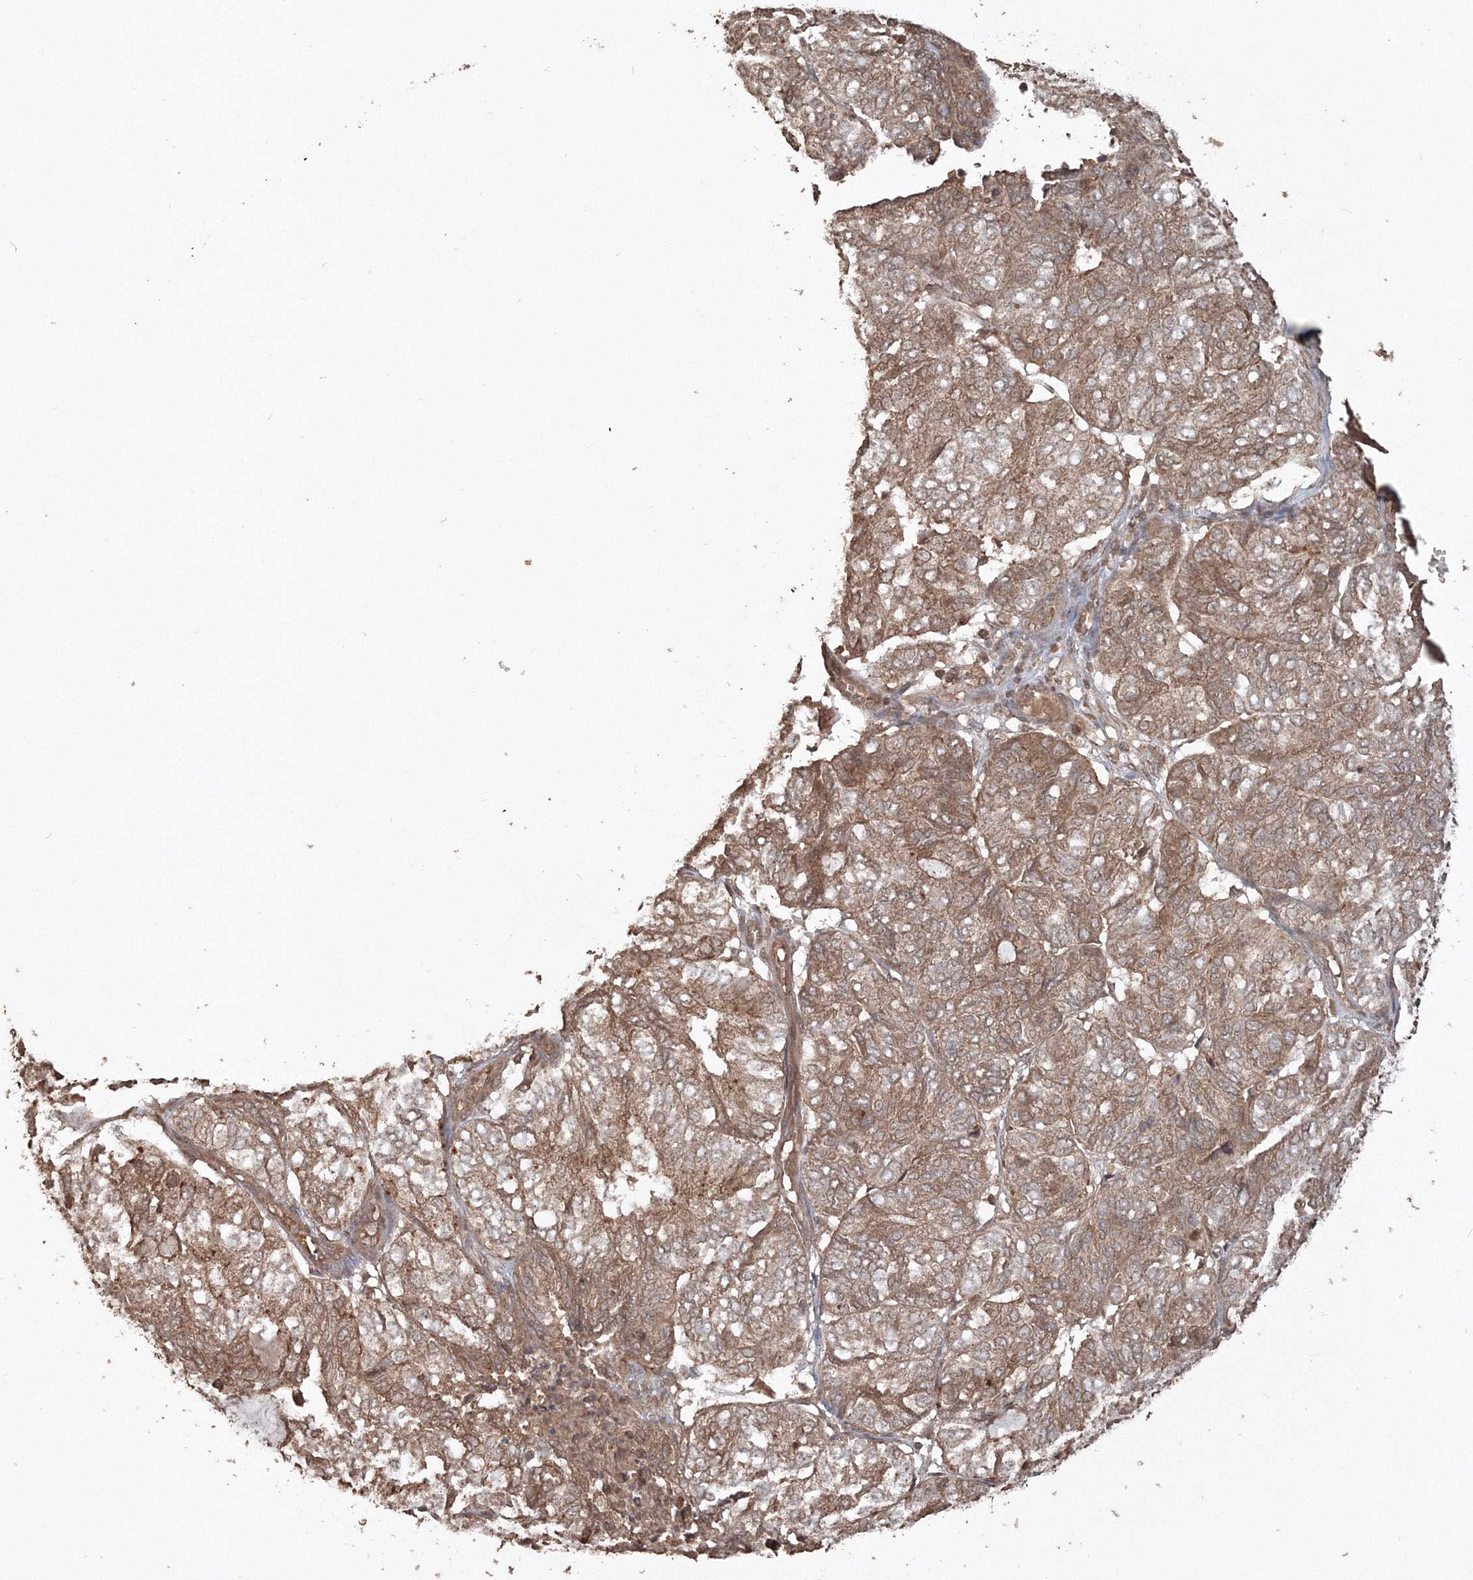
{"staining": {"intensity": "moderate", "quantity": ">75%", "location": "cytoplasmic/membranous"}, "tissue": "endometrial cancer", "cell_type": "Tumor cells", "image_type": "cancer", "snomed": [{"axis": "morphology", "description": "Adenocarcinoma, NOS"}, {"axis": "topography", "description": "Uterus"}], "caption": "Immunohistochemistry (IHC) histopathology image of adenocarcinoma (endometrial) stained for a protein (brown), which demonstrates medium levels of moderate cytoplasmic/membranous positivity in approximately >75% of tumor cells.", "gene": "CCDC122", "patient": {"sex": "female", "age": 60}}